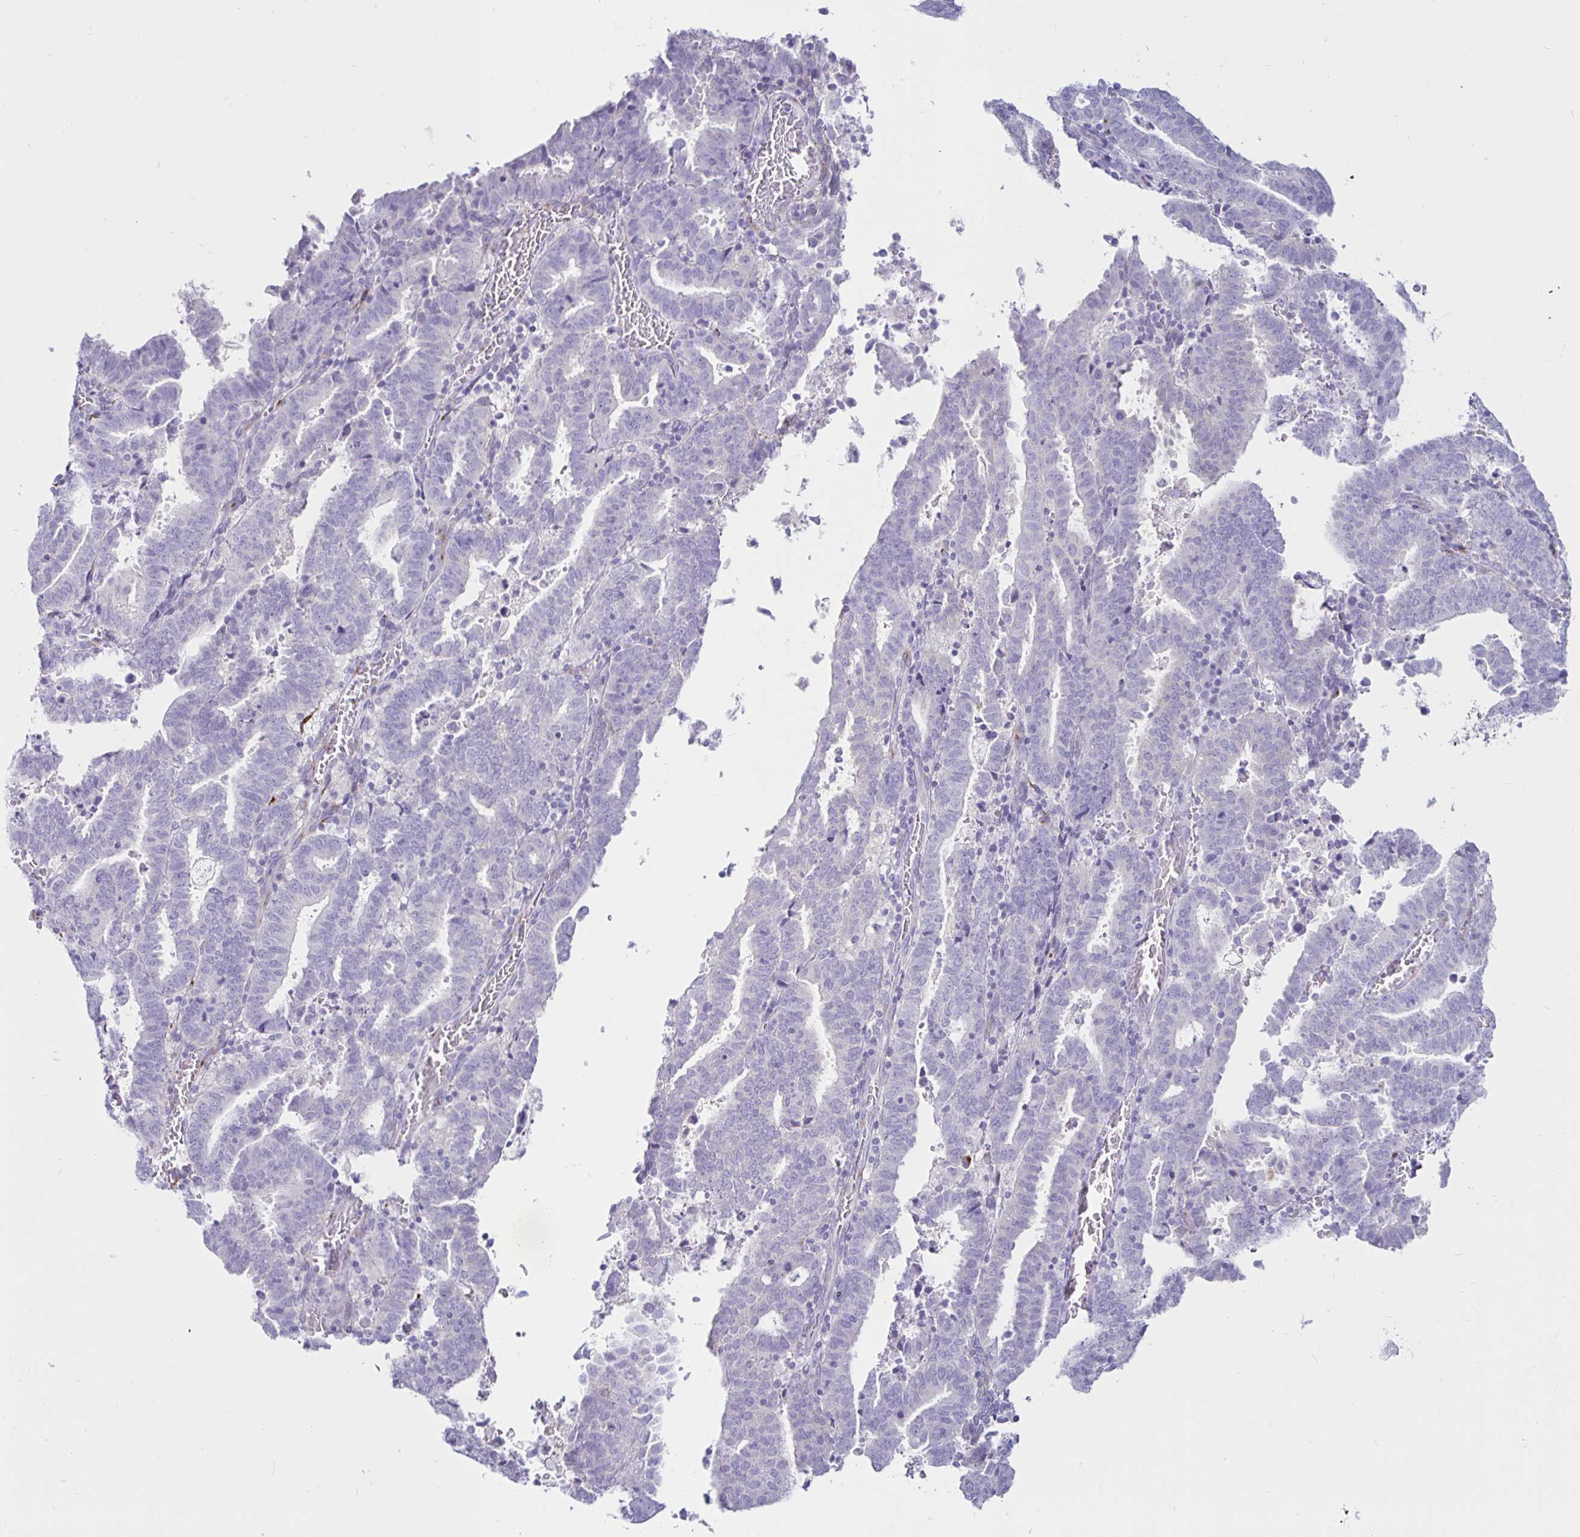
{"staining": {"intensity": "negative", "quantity": "none", "location": "none"}, "tissue": "endometrial cancer", "cell_type": "Tumor cells", "image_type": "cancer", "snomed": [{"axis": "morphology", "description": "Adenocarcinoma, NOS"}, {"axis": "topography", "description": "Uterus"}], "caption": "A high-resolution image shows immunohistochemistry (IHC) staining of endometrial cancer, which displays no significant positivity in tumor cells.", "gene": "TIMP1", "patient": {"sex": "female", "age": 83}}